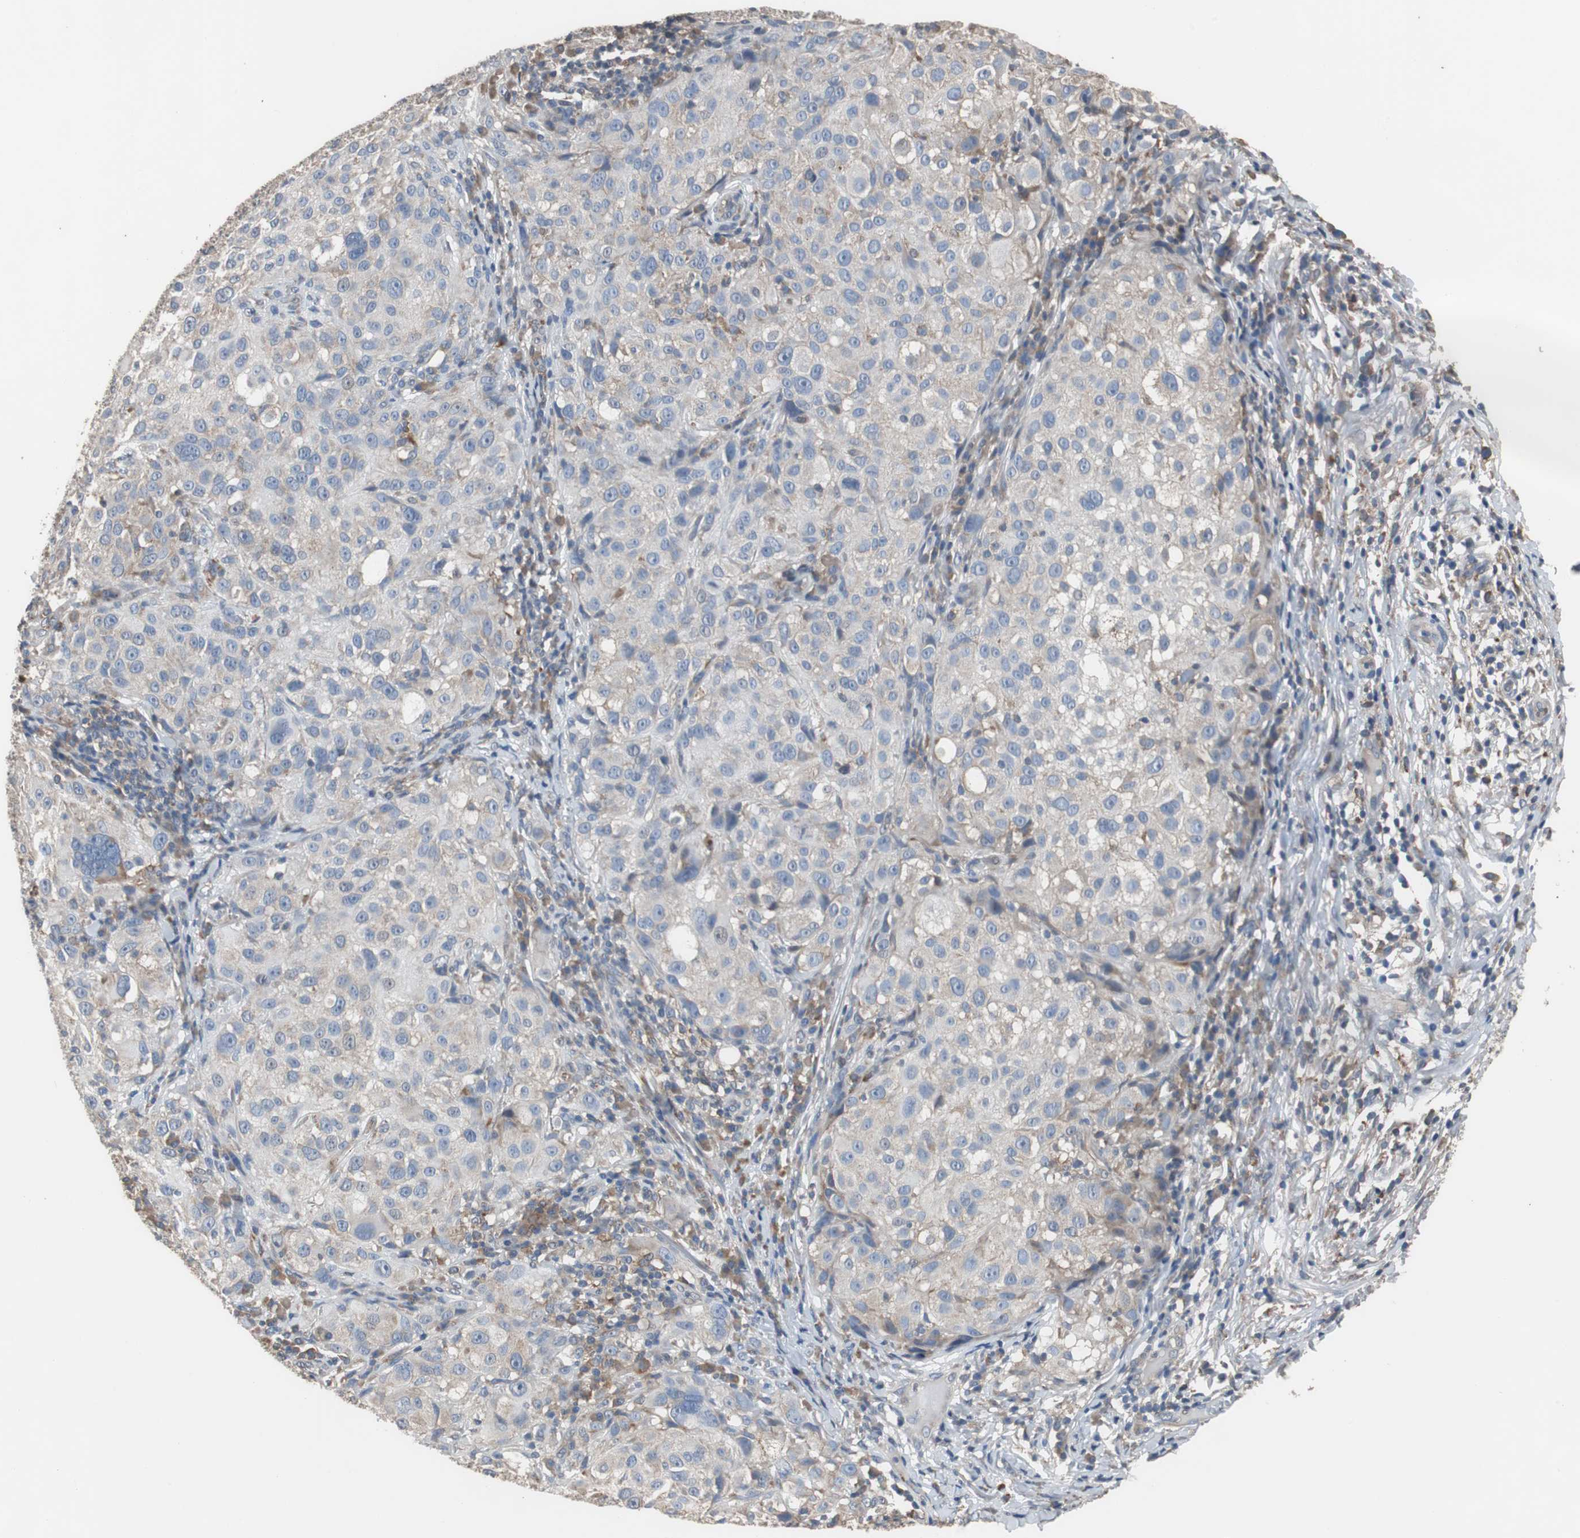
{"staining": {"intensity": "weak", "quantity": "25%-75%", "location": "cytoplasmic/membranous"}, "tissue": "melanoma", "cell_type": "Tumor cells", "image_type": "cancer", "snomed": [{"axis": "morphology", "description": "Necrosis, NOS"}, {"axis": "morphology", "description": "Malignant melanoma, NOS"}, {"axis": "topography", "description": "Skin"}], "caption": "About 25%-75% of tumor cells in melanoma exhibit weak cytoplasmic/membranous protein expression as visualized by brown immunohistochemical staining.", "gene": "USP10", "patient": {"sex": "female", "age": 87}}